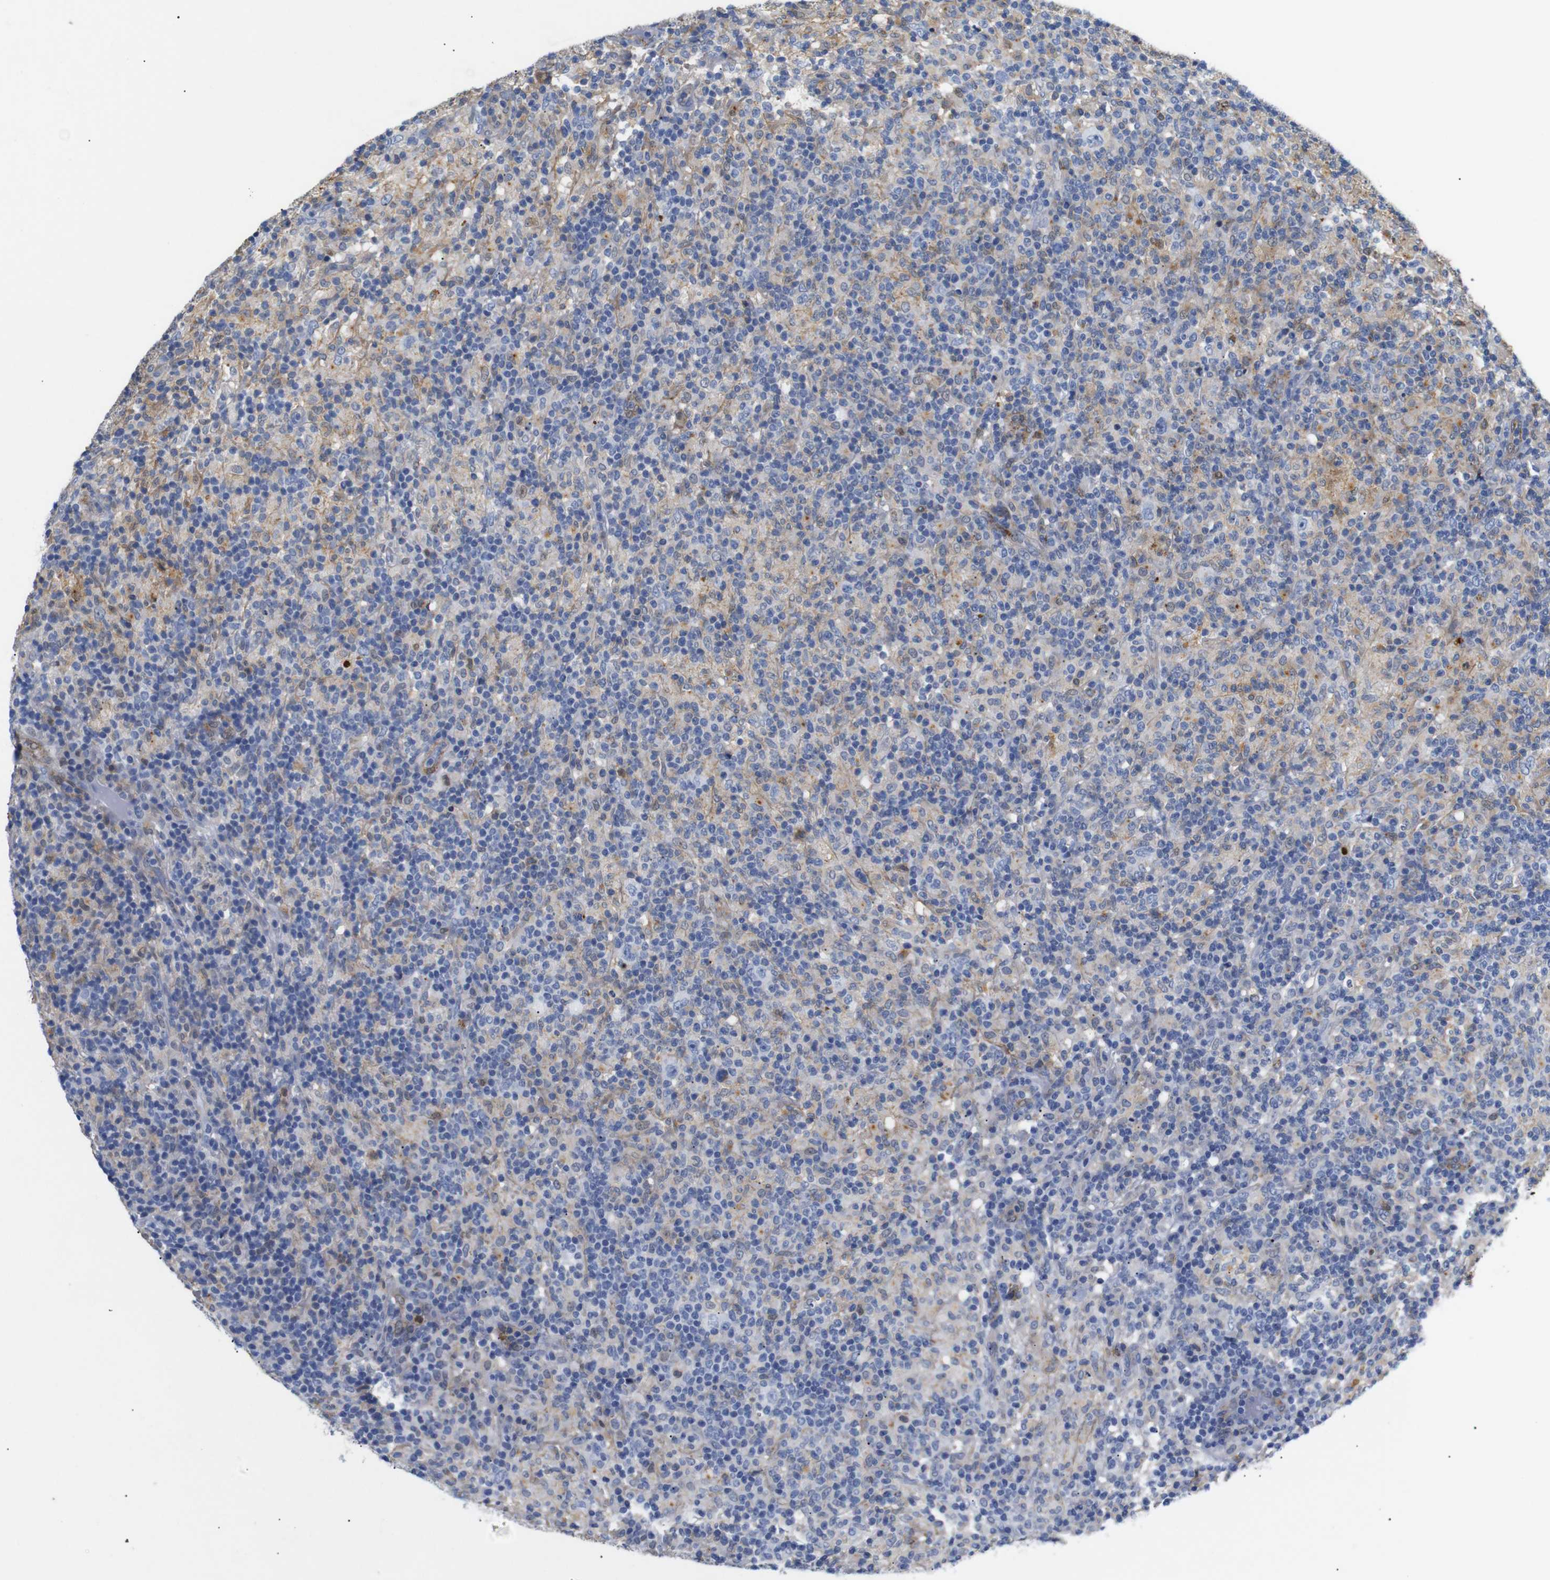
{"staining": {"intensity": "negative", "quantity": "none", "location": "none"}, "tissue": "lymphoma", "cell_type": "Tumor cells", "image_type": "cancer", "snomed": [{"axis": "morphology", "description": "Hodgkin's disease, NOS"}, {"axis": "topography", "description": "Lymph node"}], "caption": "Immunohistochemical staining of human lymphoma demonstrates no significant staining in tumor cells.", "gene": "SDCBP", "patient": {"sex": "male", "age": 70}}